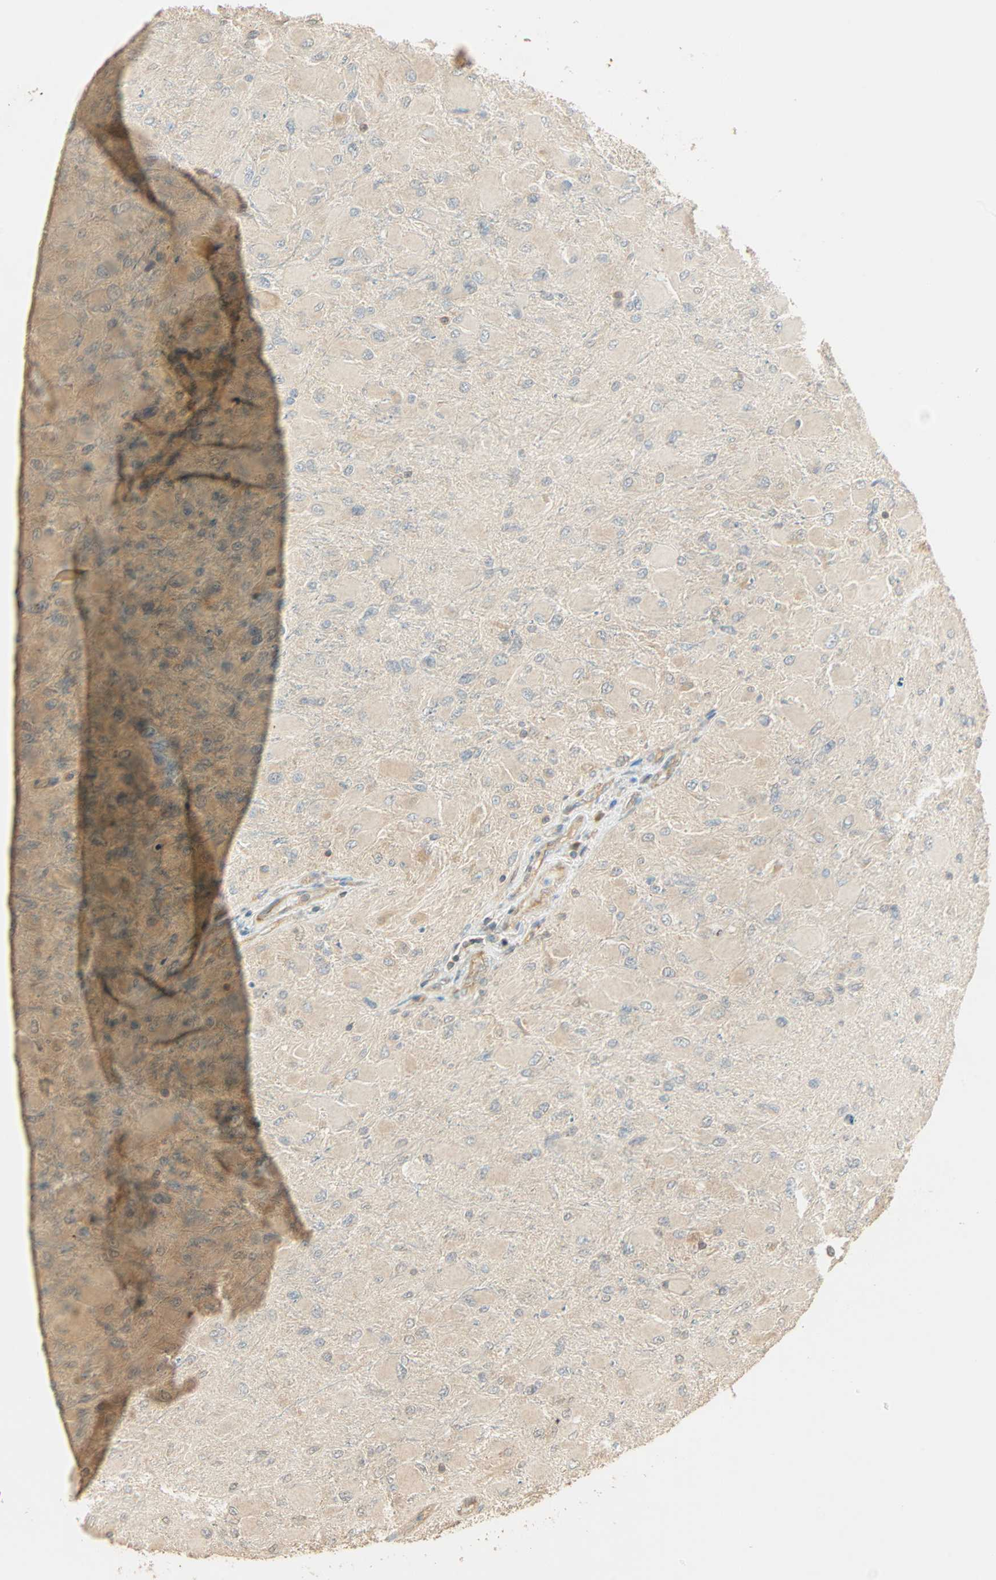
{"staining": {"intensity": "negative", "quantity": "none", "location": "none"}, "tissue": "glioma", "cell_type": "Tumor cells", "image_type": "cancer", "snomed": [{"axis": "morphology", "description": "Glioma, malignant, High grade"}, {"axis": "topography", "description": "Cerebral cortex"}], "caption": "This image is of glioma stained with immunohistochemistry (IHC) to label a protein in brown with the nuclei are counter-stained blue. There is no expression in tumor cells. (DAB immunohistochemistry with hematoxylin counter stain).", "gene": "GALK1", "patient": {"sex": "female", "age": 36}}